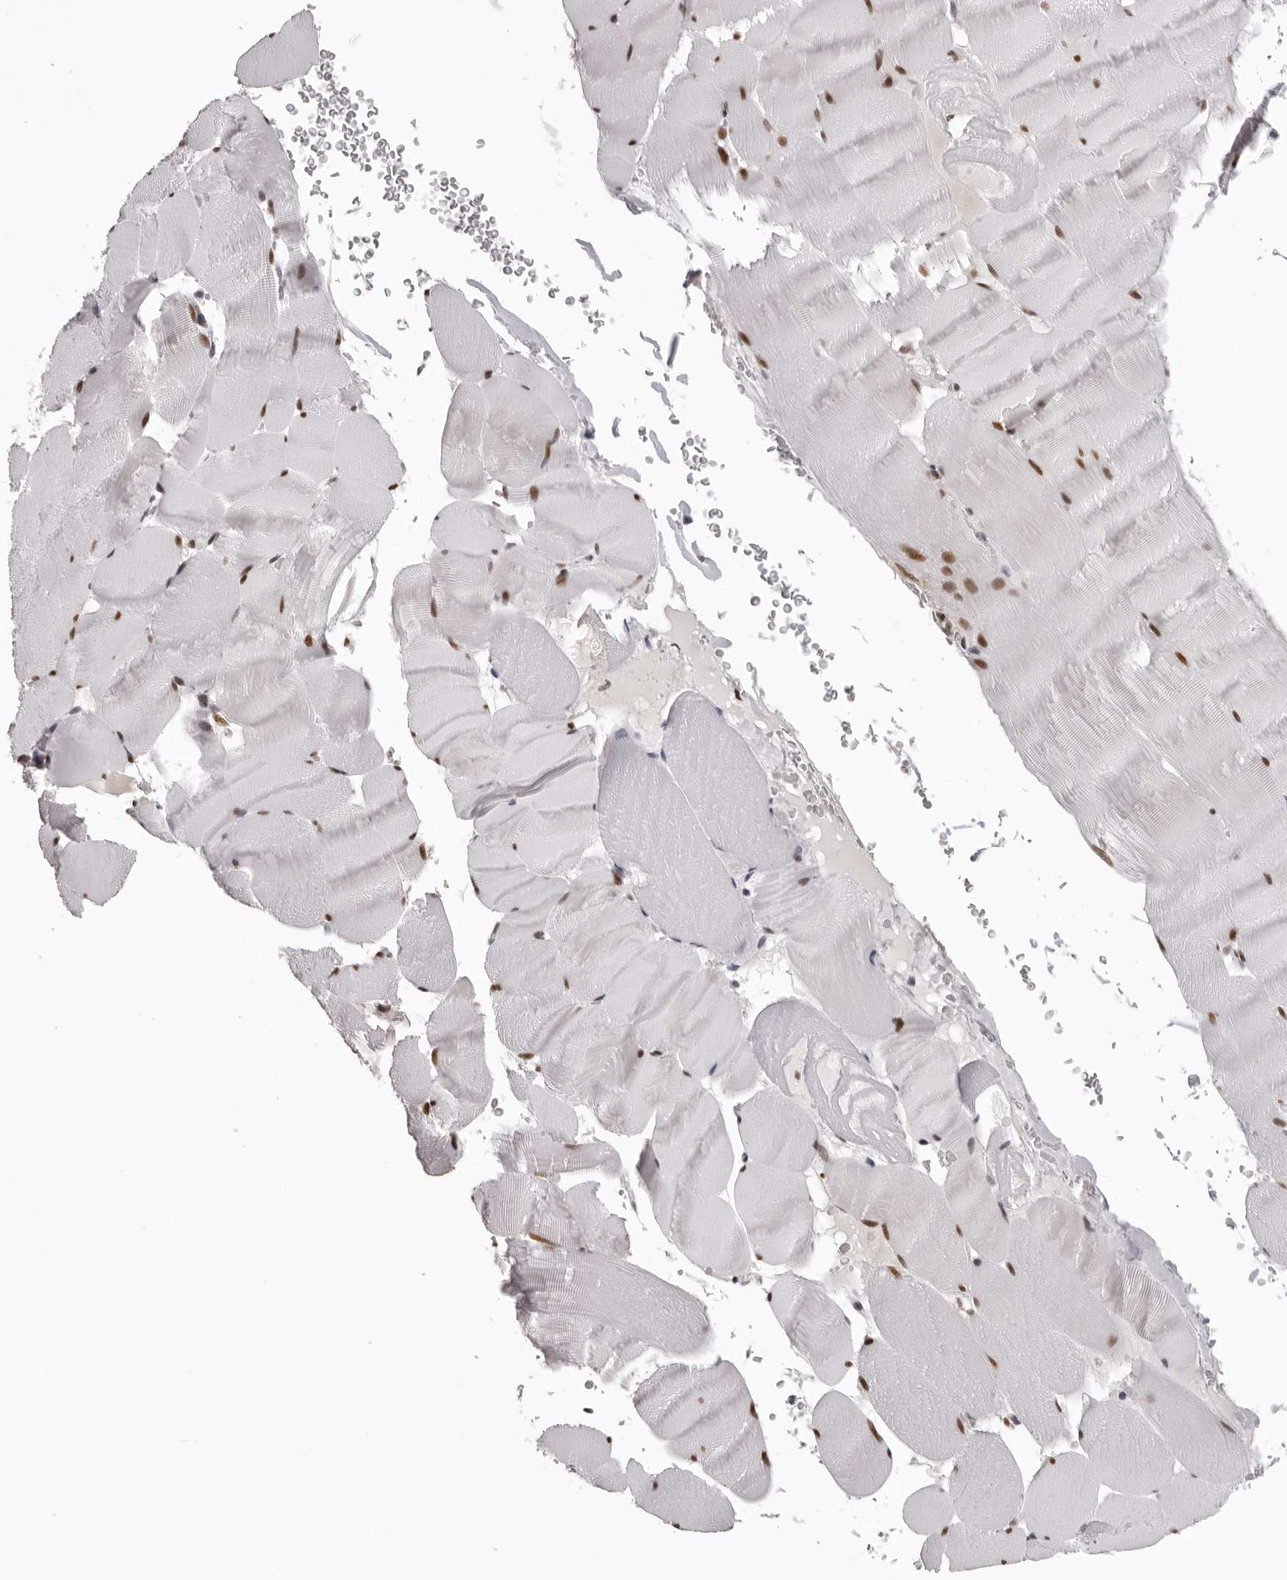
{"staining": {"intensity": "moderate", "quantity": ">75%", "location": "nuclear"}, "tissue": "skeletal muscle", "cell_type": "Myocytes", "image_type": "normal", "snomed": [{"axis": "morphology", "description": "Normal tissue, NOS"}, {"axis": "topography", "description": "Skeletal muscle"}], "caption": "A photomicrograph of skeletal muscle stained for a protein reveals moderate nuclear brown staining in myocytes.", "gene": "HEXIM2", "patient": {"sex": "male", "age": 62}}